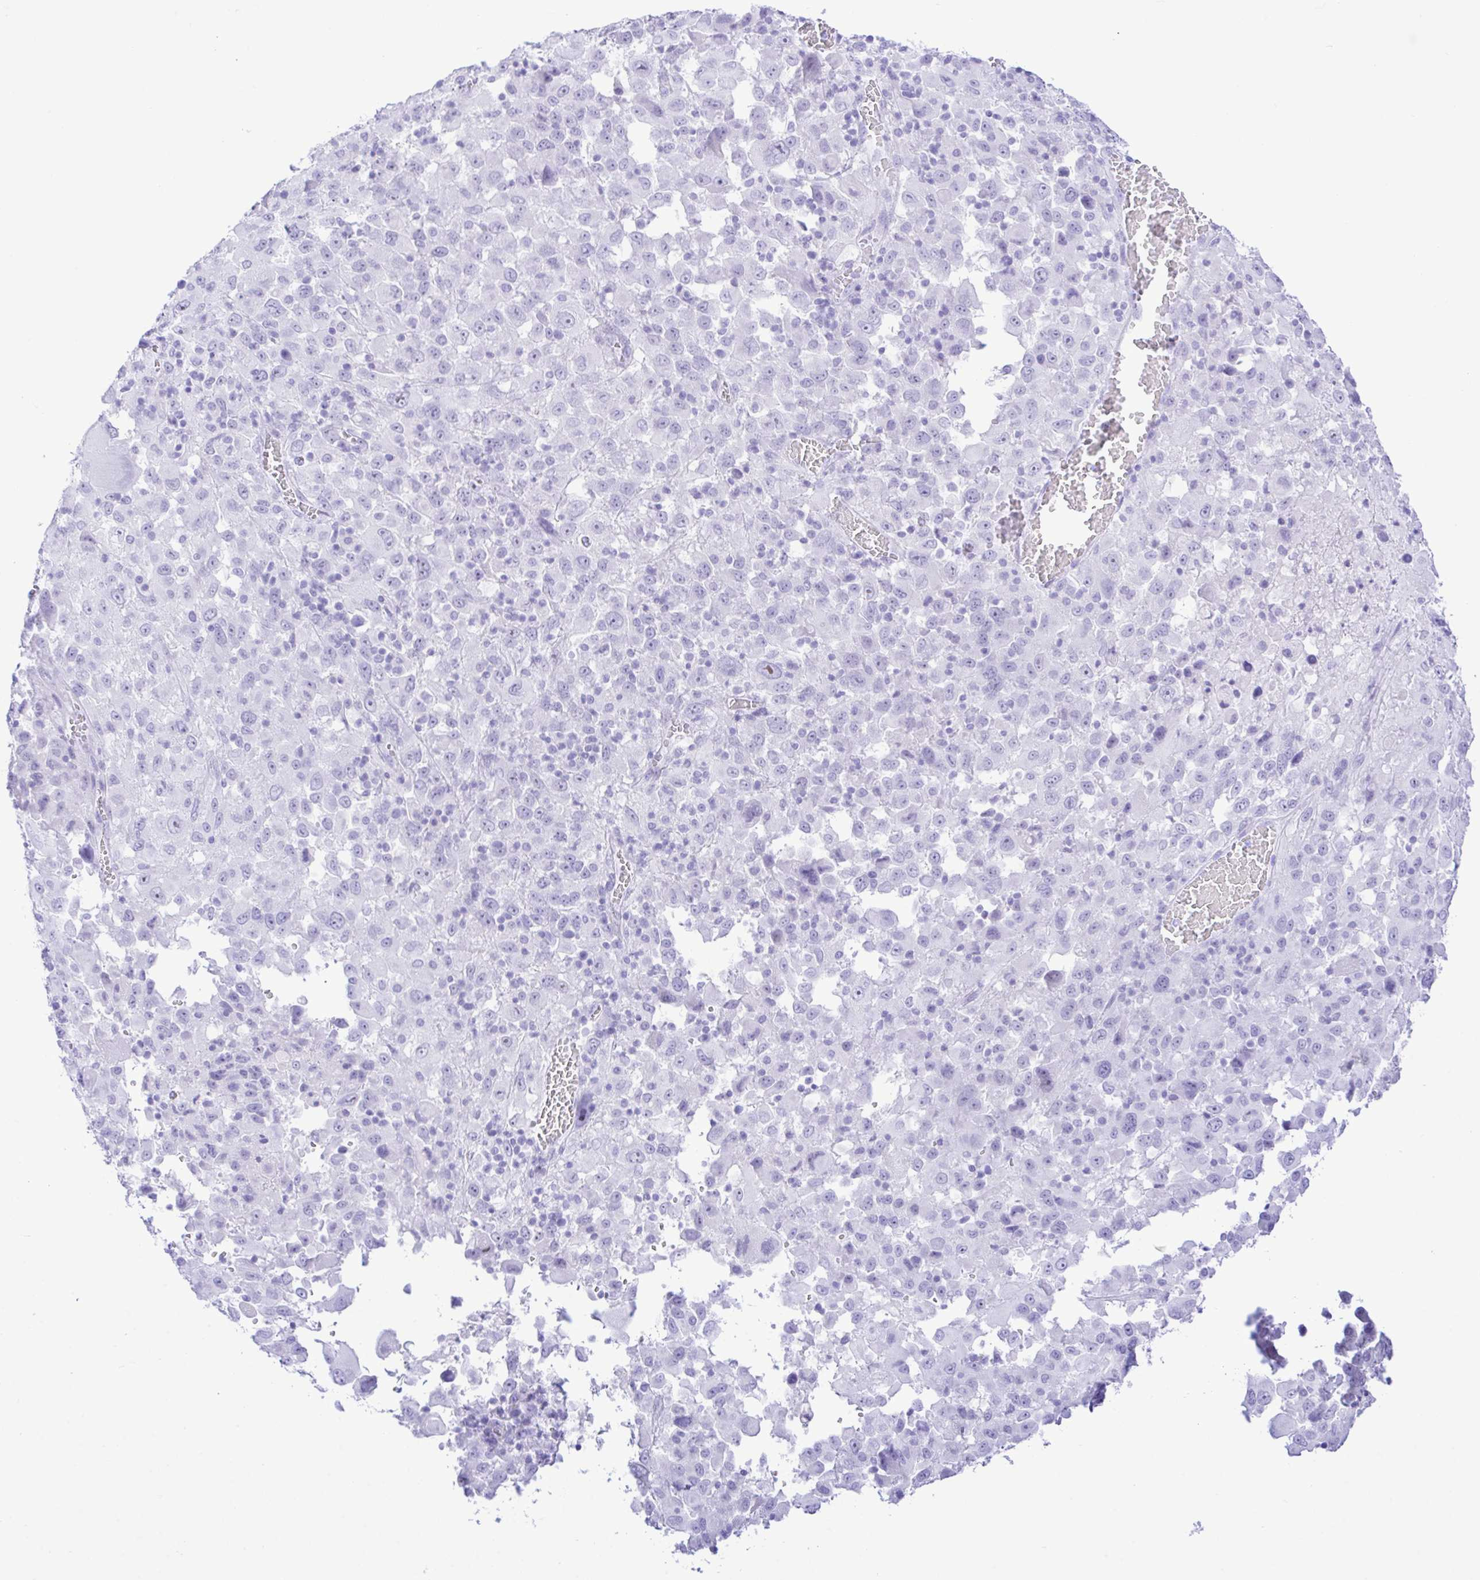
{"staining": {"intensity": "negative", "quantity": "none", "location": "none"}, "tissue": "melanoma", "cell_type": "Tumor cells", "image_type": "cancer", "snomed": [{"axis": "morphology", "description": "Malignant melanoma, Metastatic site"}, {"axis": "topography", "description": "Soft tissue"}], "caption": "Immunohistochemistry photomicrograph of neoplastic tissue: human malignant melanoma (metastatic site) stained with DAB (3,3'-diaminobenzidine) exhibits no significant protein expression in tumor cells.", "gene": "SELENOV", "patient": {"sex": "male", "age": 50}}